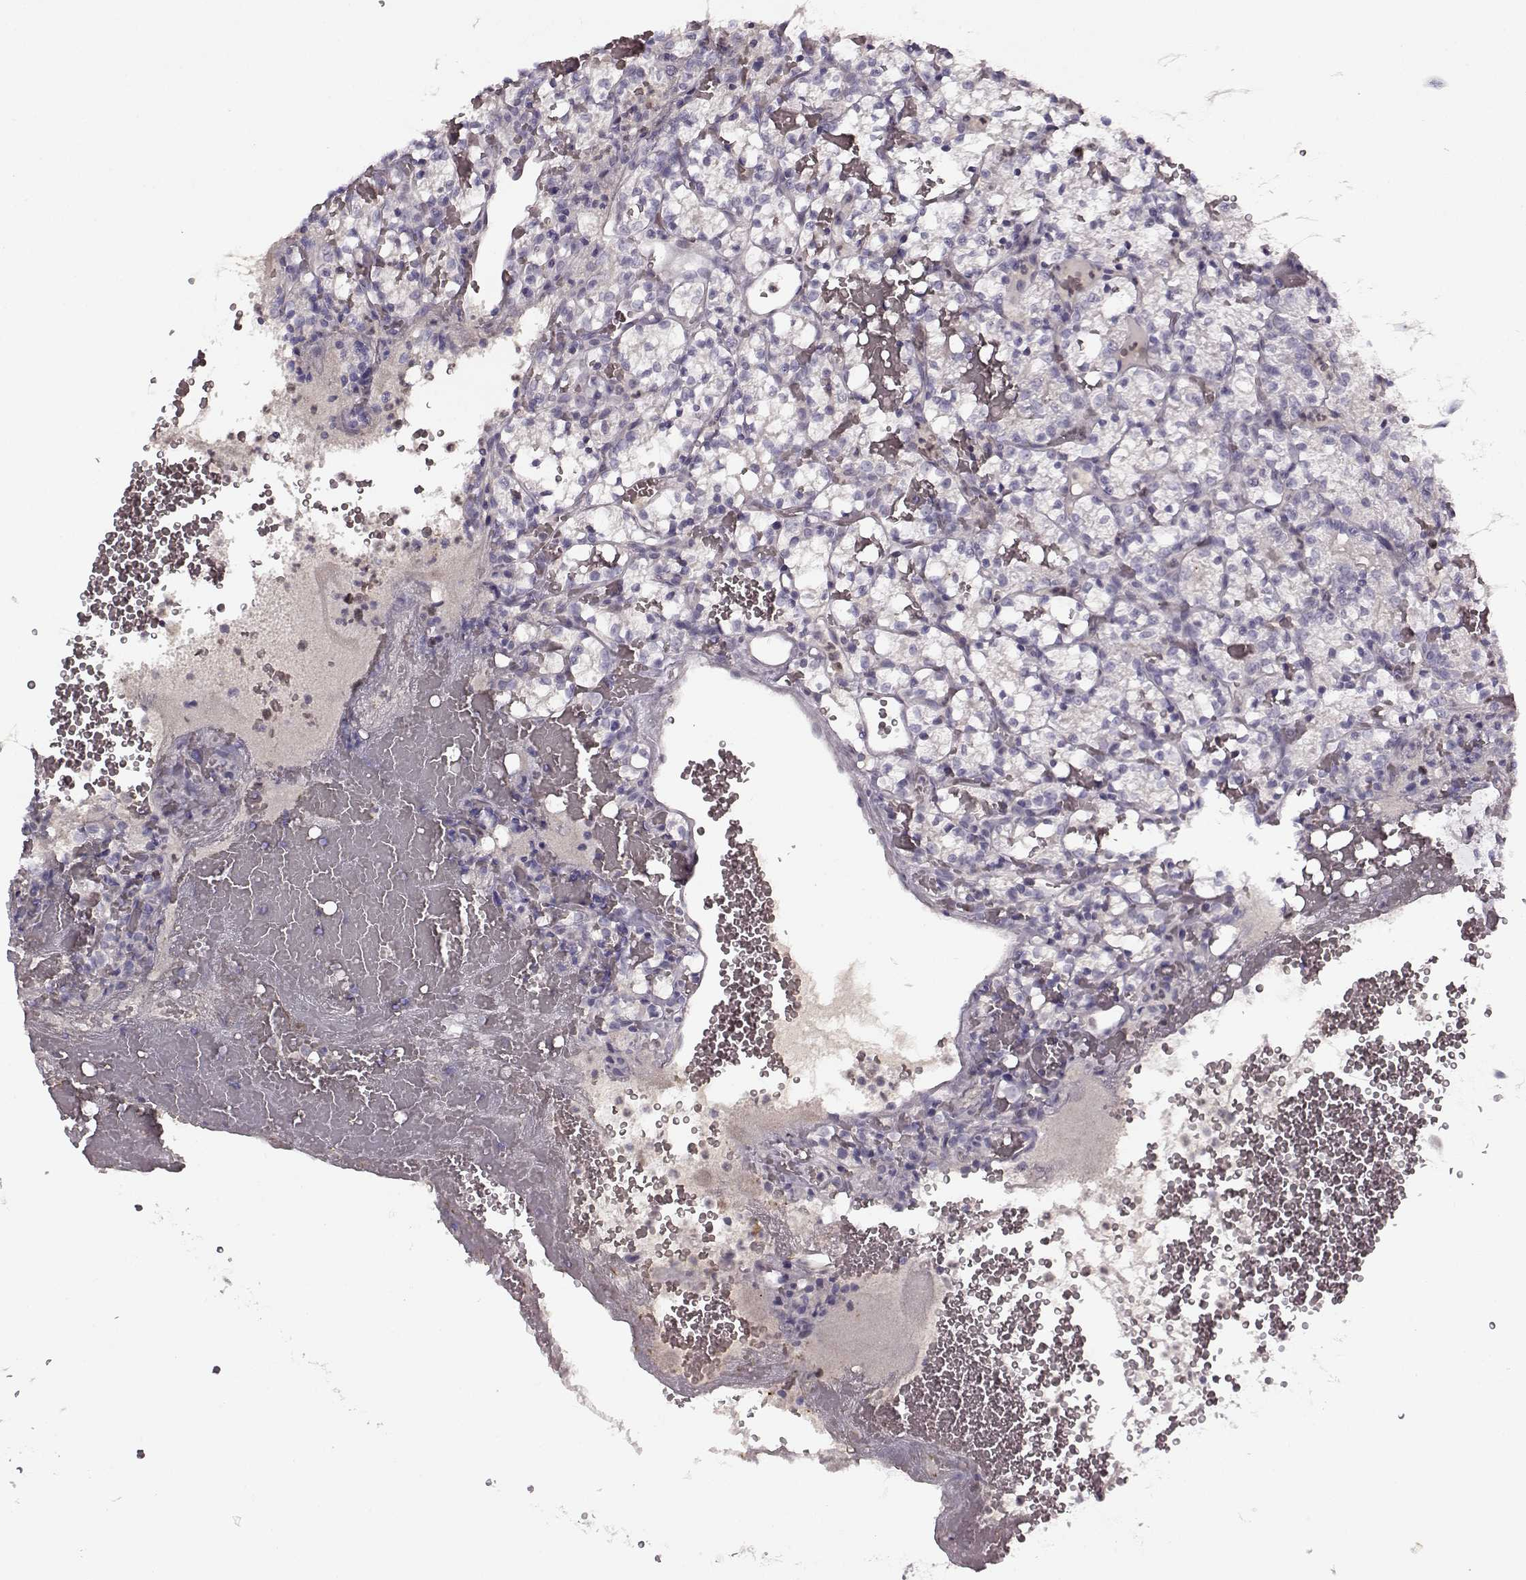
{"staining": {"intensity": "negative", "quantity": "none", "location": "none"}, "tissue": "renal cancer", "cell_type": "Tumor cells", "image_type": "cancer", "snomed": [{"axis": "morphology", "description": "Adenocarcinoma, NOS"}, {"axis": "topography", "description": "Kidney"}], "caption": "There is no significant expression in tumor cells of renal adenocarcinoma.", "gene": "CNGA3", "patient": {"sex": "female", "age": 69}}